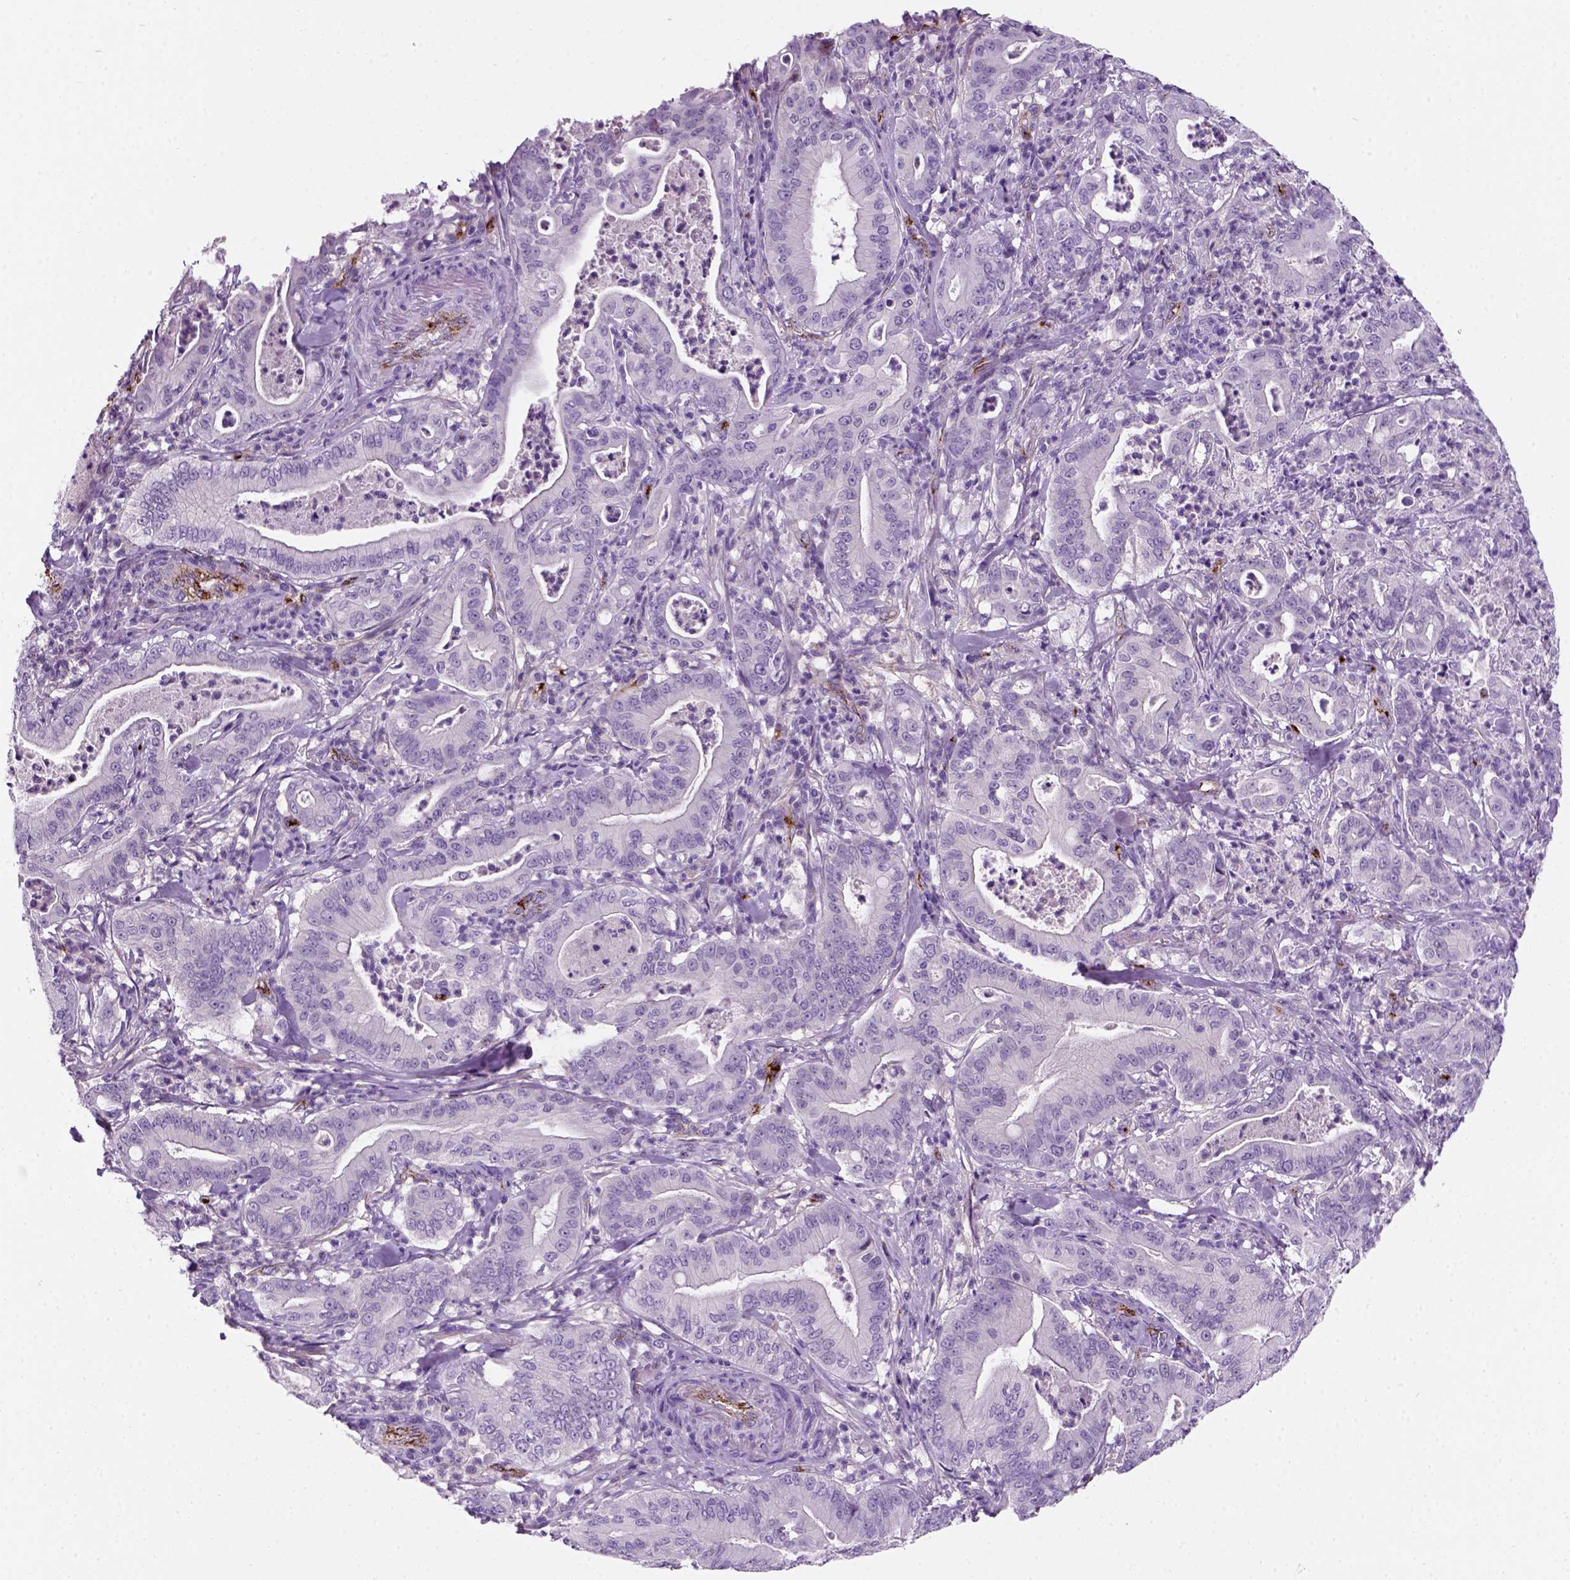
{"staining": {"intensity": "negative", "quantity": "none", "location": "none"}, "tissue": "pancreatic cancer", "cell_type": "Tumor cells", "image_type": "cancer", "snomed": [{"axis": "morphology", "description": "Adenocarcinoma, NOS"}, {"axis": "topography", "description": "Pancreas"}], "caption": "This photomicrograph is of pancreatic cancer (adenocarcinoma) stained with immunohistochemistry (IHC) to label a protein in brown with the nuclei are counter-stained blue. There is no staining in tumor cells. (Brightfield microscopy of DAB (3,3'-diaminobenzidine) immunohistochemistry (IHC) at high magnification).", "gene": "VWF", "patient": {"sex": "male", "age": 71}}